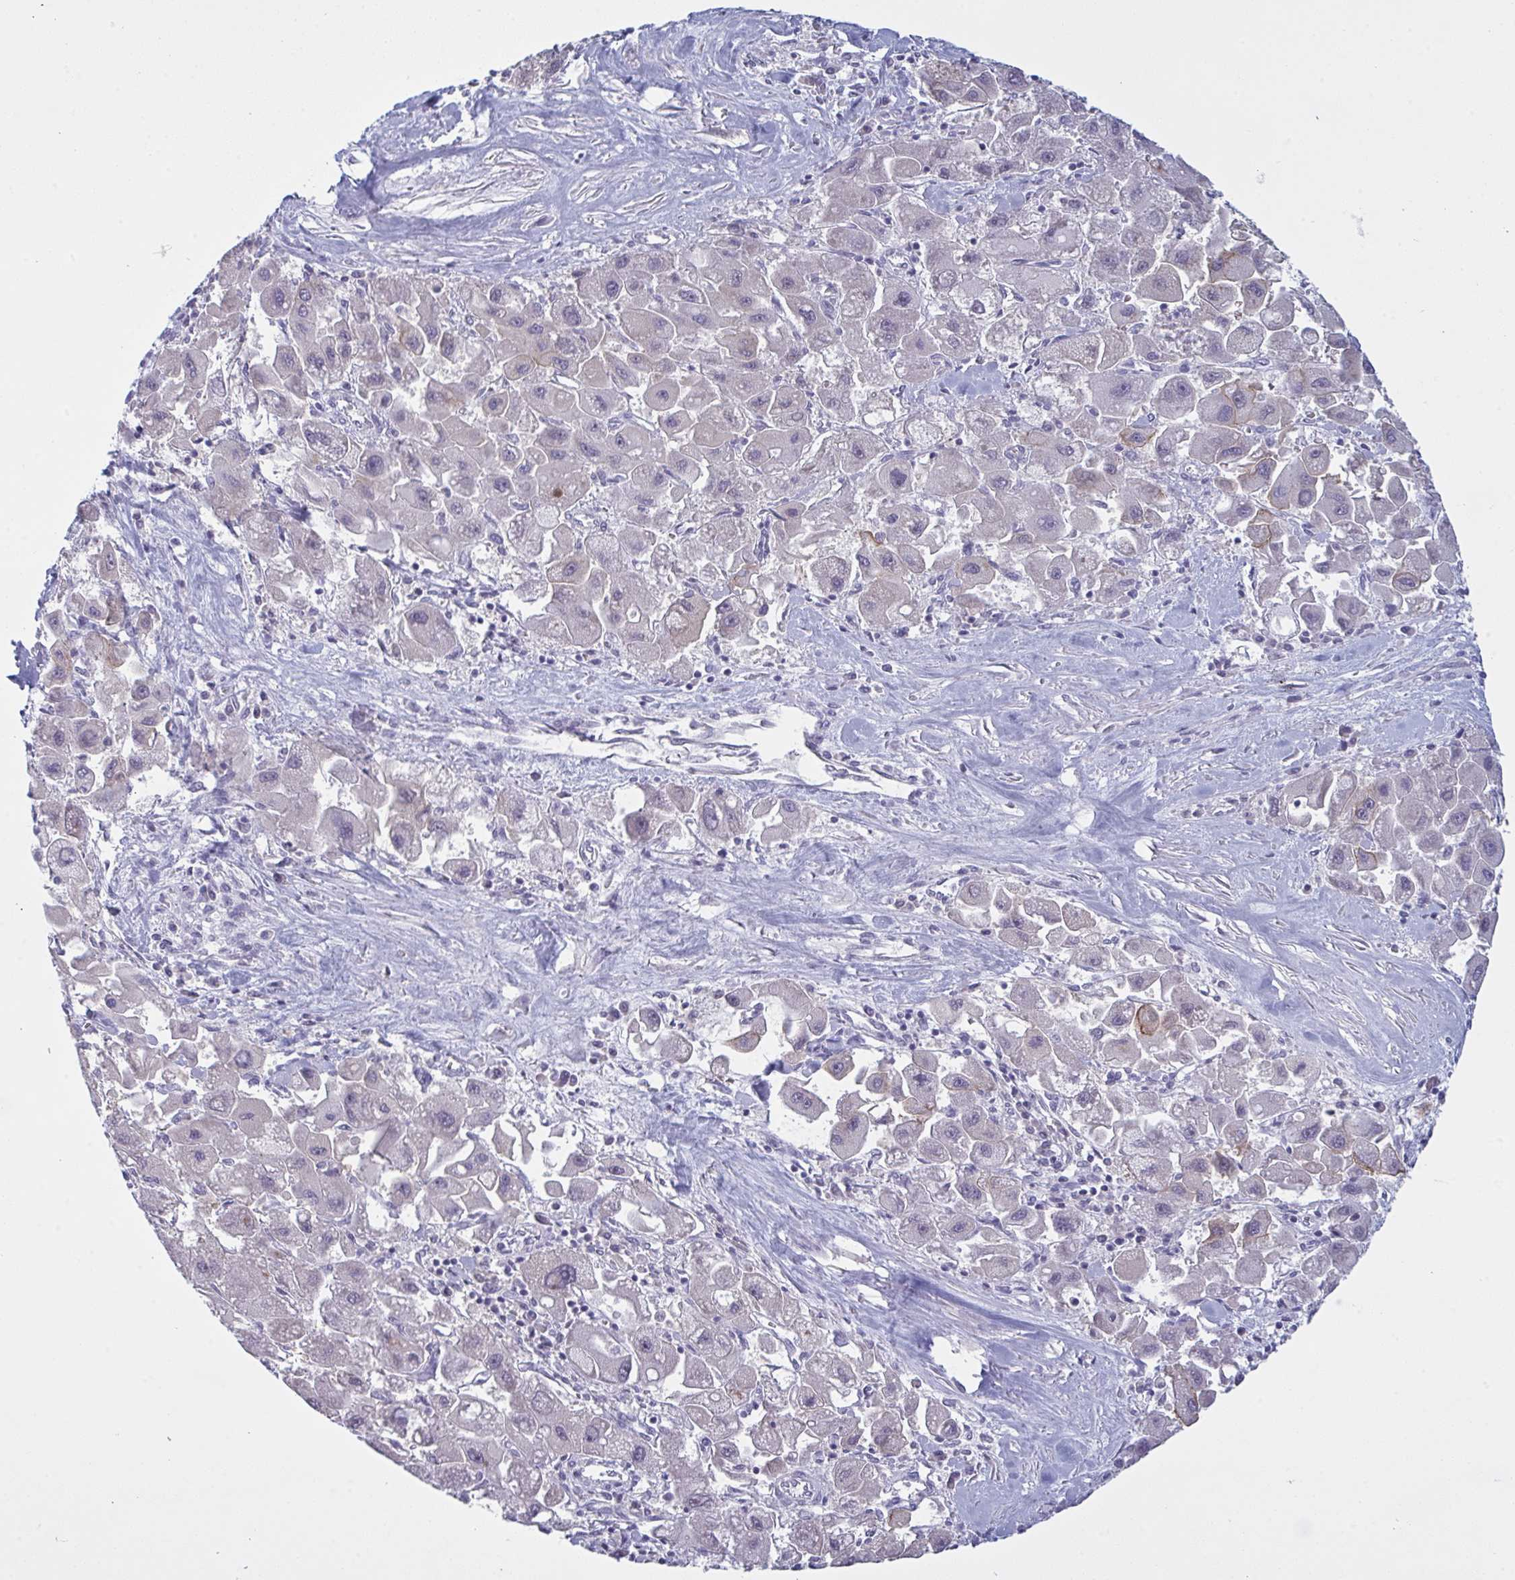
{"staining": {"intensity": "negative", "quantity": "none", "location": "none"}, "tissue": "liver cancer", "cell_type": "Tumor cells", "image_type": "cancer", "snomed": [{"axis": "morphology", "description": "Carcinoma, Hepatocellular, NOS"}, {"axis": "topography", "description": "Liver"}], "caption": "Immunohistochemical staining of liver hepatocellular carcinoma exhibits no significant staining in tumor cells.", "gene": "ZNF784", "patient": {"sex": "male", "age": 24}}